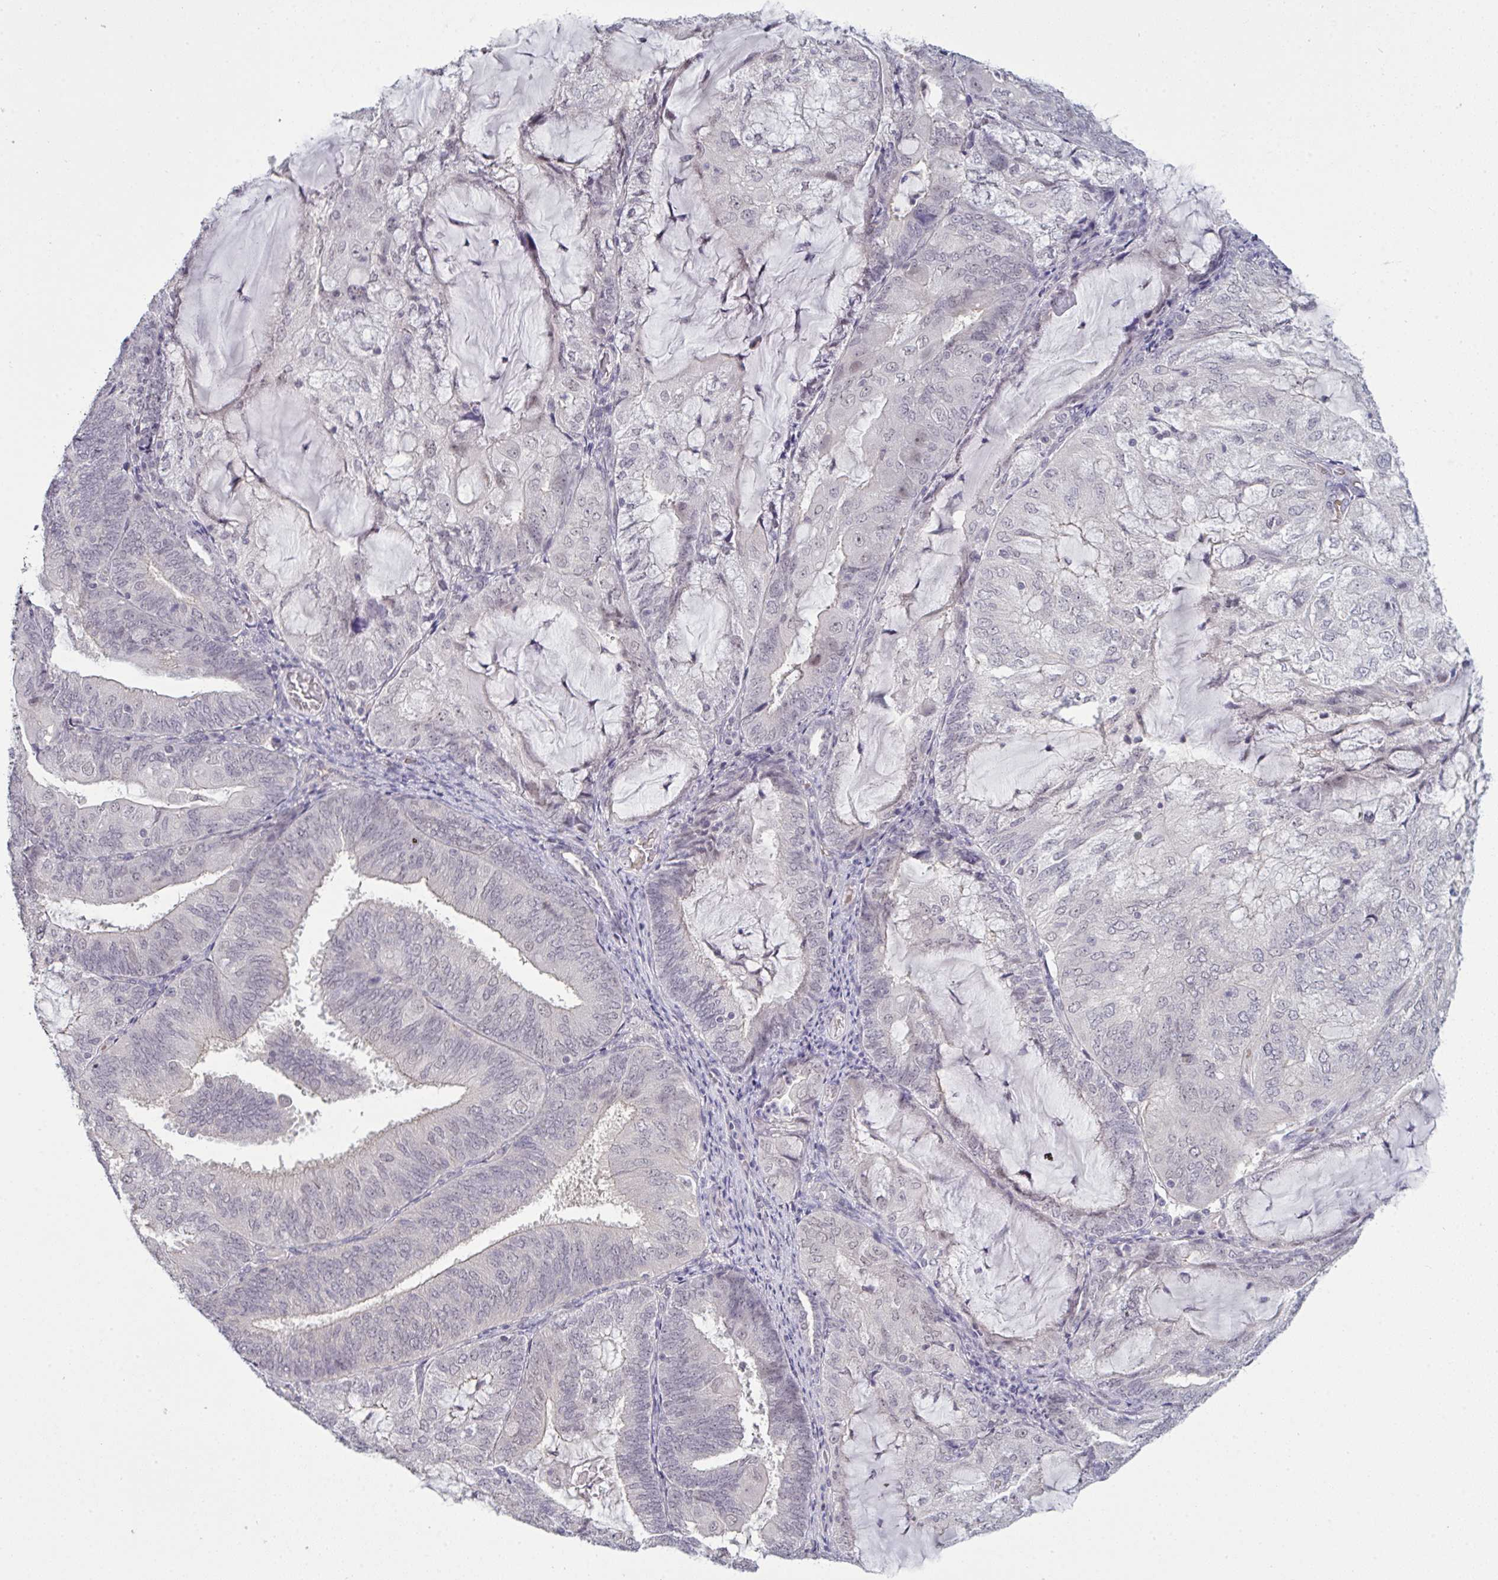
{"staining": {"intensity": "negative", "quantity": "none", "location": "none"}, "tissue": "endometrial cancer", "cell_type": "Tumor cells", "image_type": "cancer", "snomed": [{"axis": "morphology", "description": "Adenocarcinoma, NOS"}, {"axis": "topography", "description": "Endometrium"}], "caption": "DAB immunohistochemical staining of human adenocarcinoma (endometrial) reveals no significant positivity in tumor cells.", "gene": "ZNF784", "patient": {"sex": "female", "age": 81}}